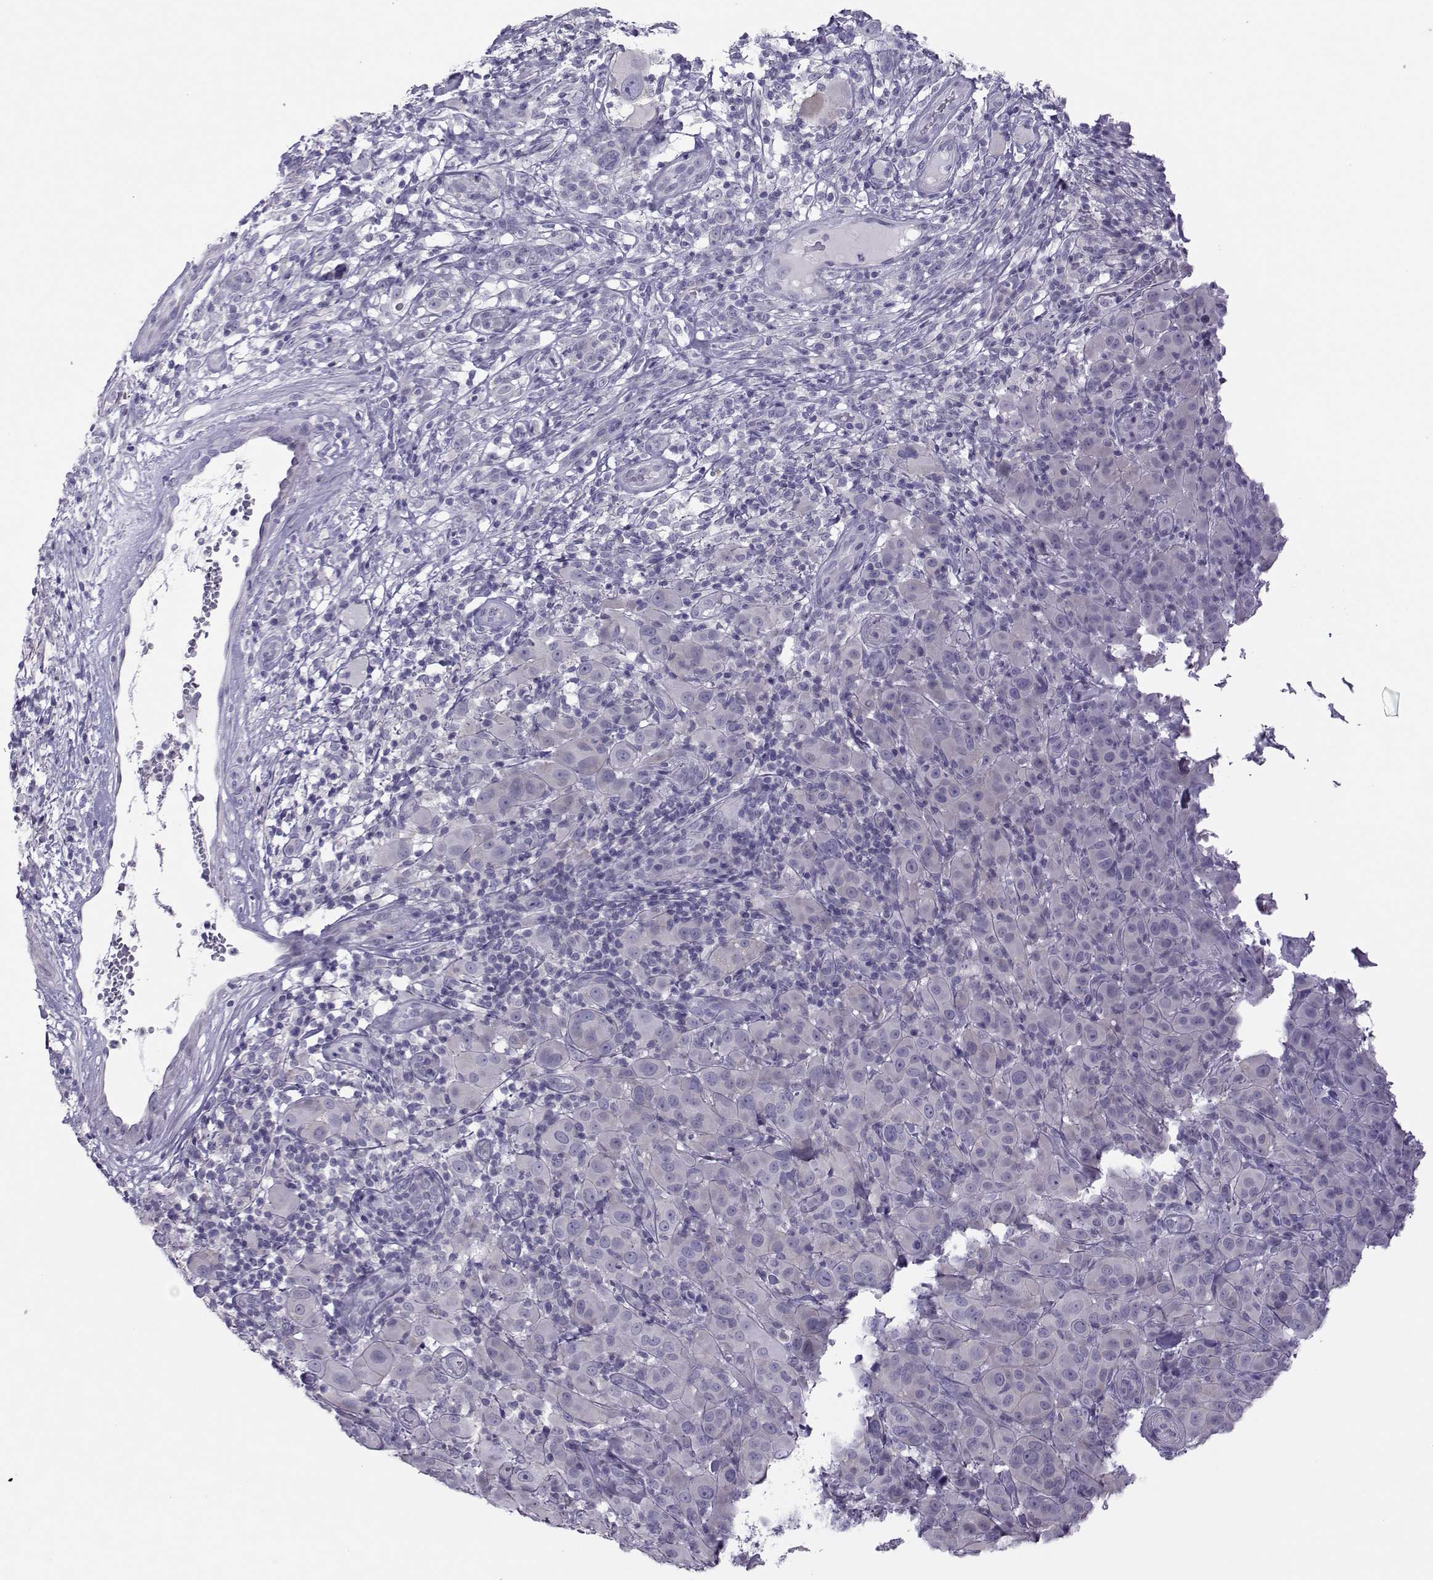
{"staining": {"intensity": "negative", "quantity": "none", "location": "none"}, "tissue": "melanoma", "cell_type": "Tumor cells", "image_type": "cancer", "snomed": [{"axis": "morphology", "description": "Malignant melanoma, NOS"}, {"axis": "topography", "description": "Skin"}], "caption": "This is an immunohistochemistry histopathology image of human melanoma. There is no staining in tumor cells.", "gene": "TRPM7", "patient": {"sex": "female", "age": 87}}